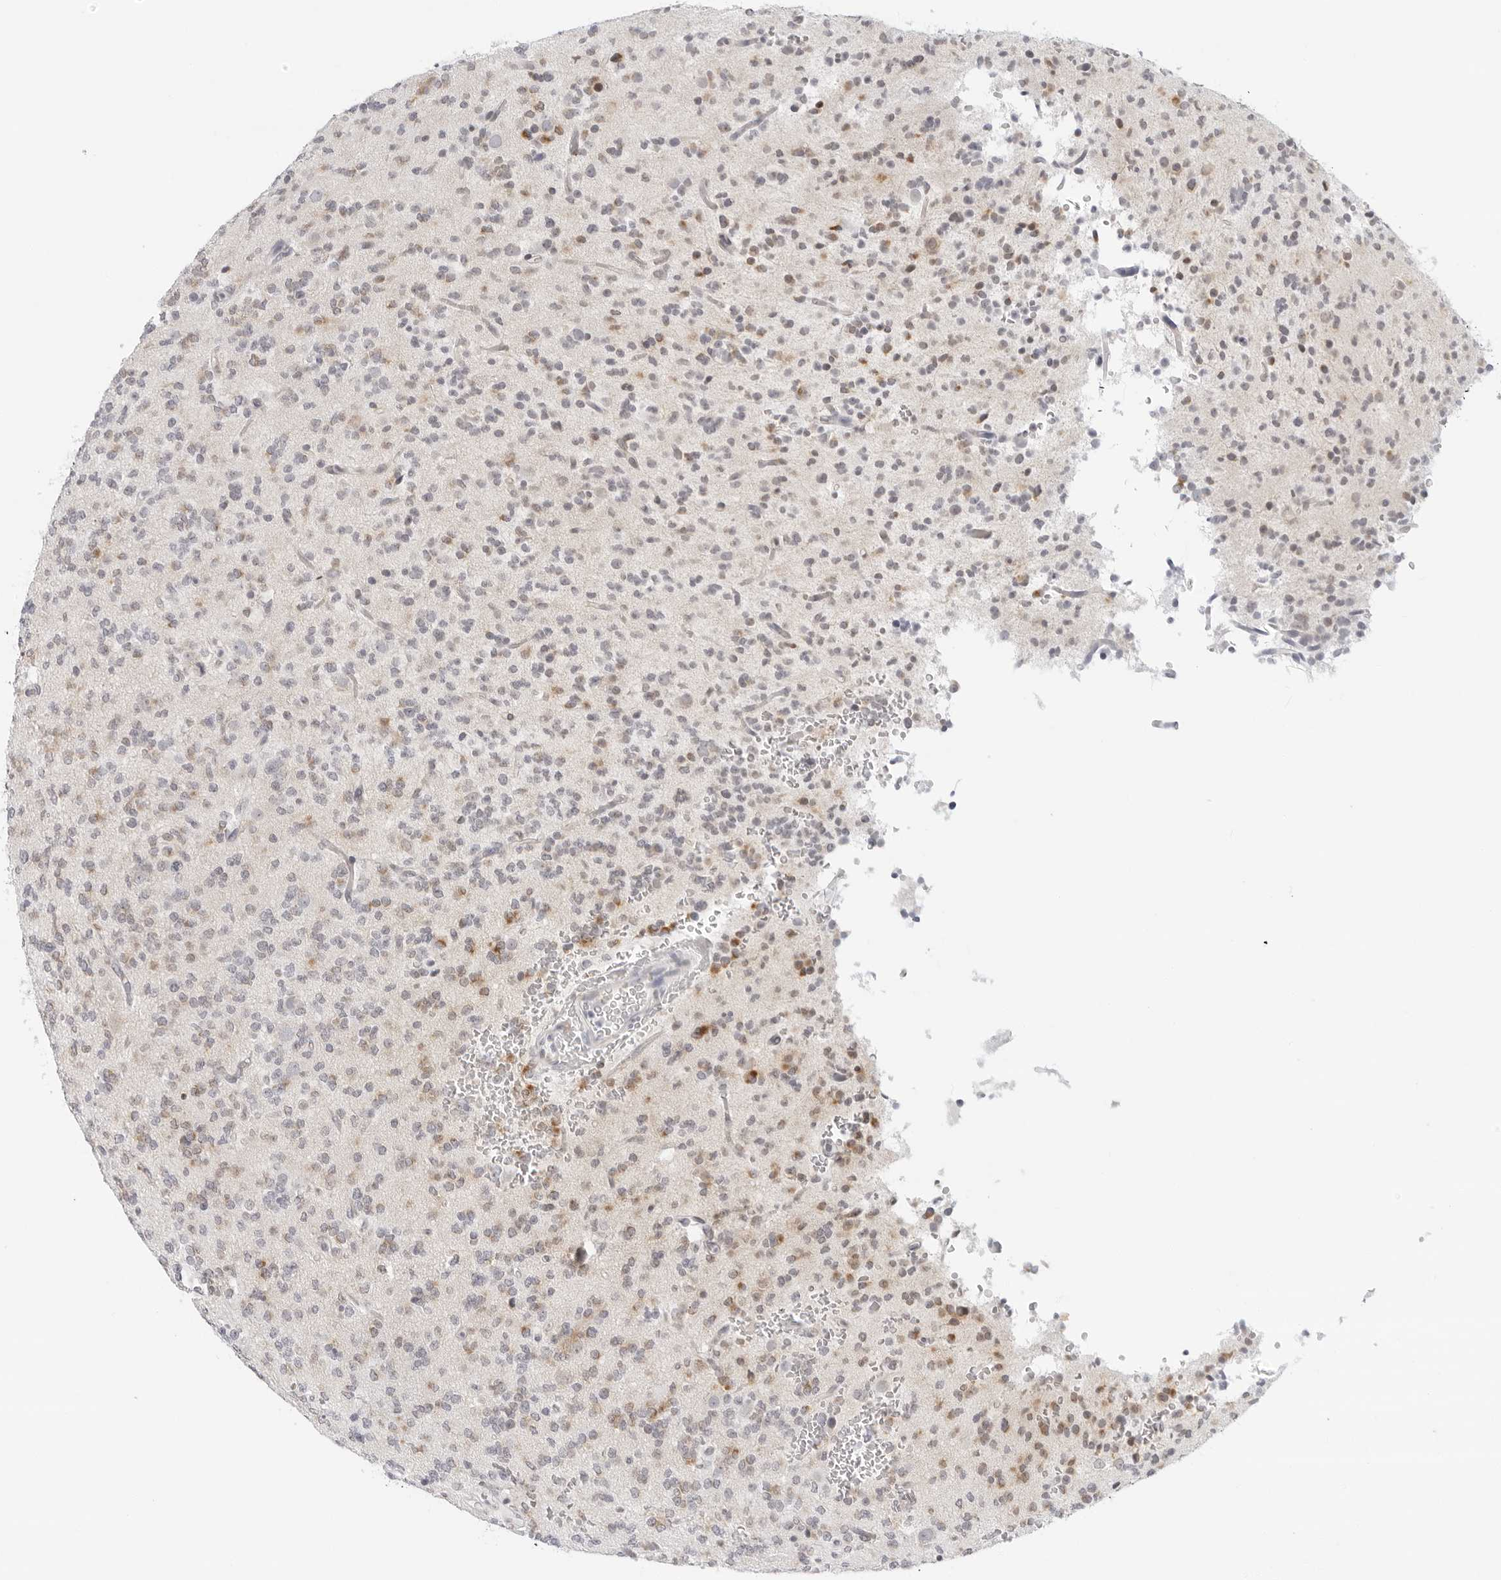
{"staining": {"intensity": "weak", "quantity": "<25%", "location": "cytoplasmic/membranous"}, "tissue": "glioma", "cell_type": "Tumor cells", "image_type": "cancer", "snomed": [{"axis": "morphology", "description": "Glioma, malignant, Low grade"}, {"axis": "topography", "description": "Brain"}], "caption": "Micrograph shows no significant protein staining in tumor cells of malignant glioma (low-grade).", "gene": "CIART", "patient": {"sex": "male", "age": 38}}